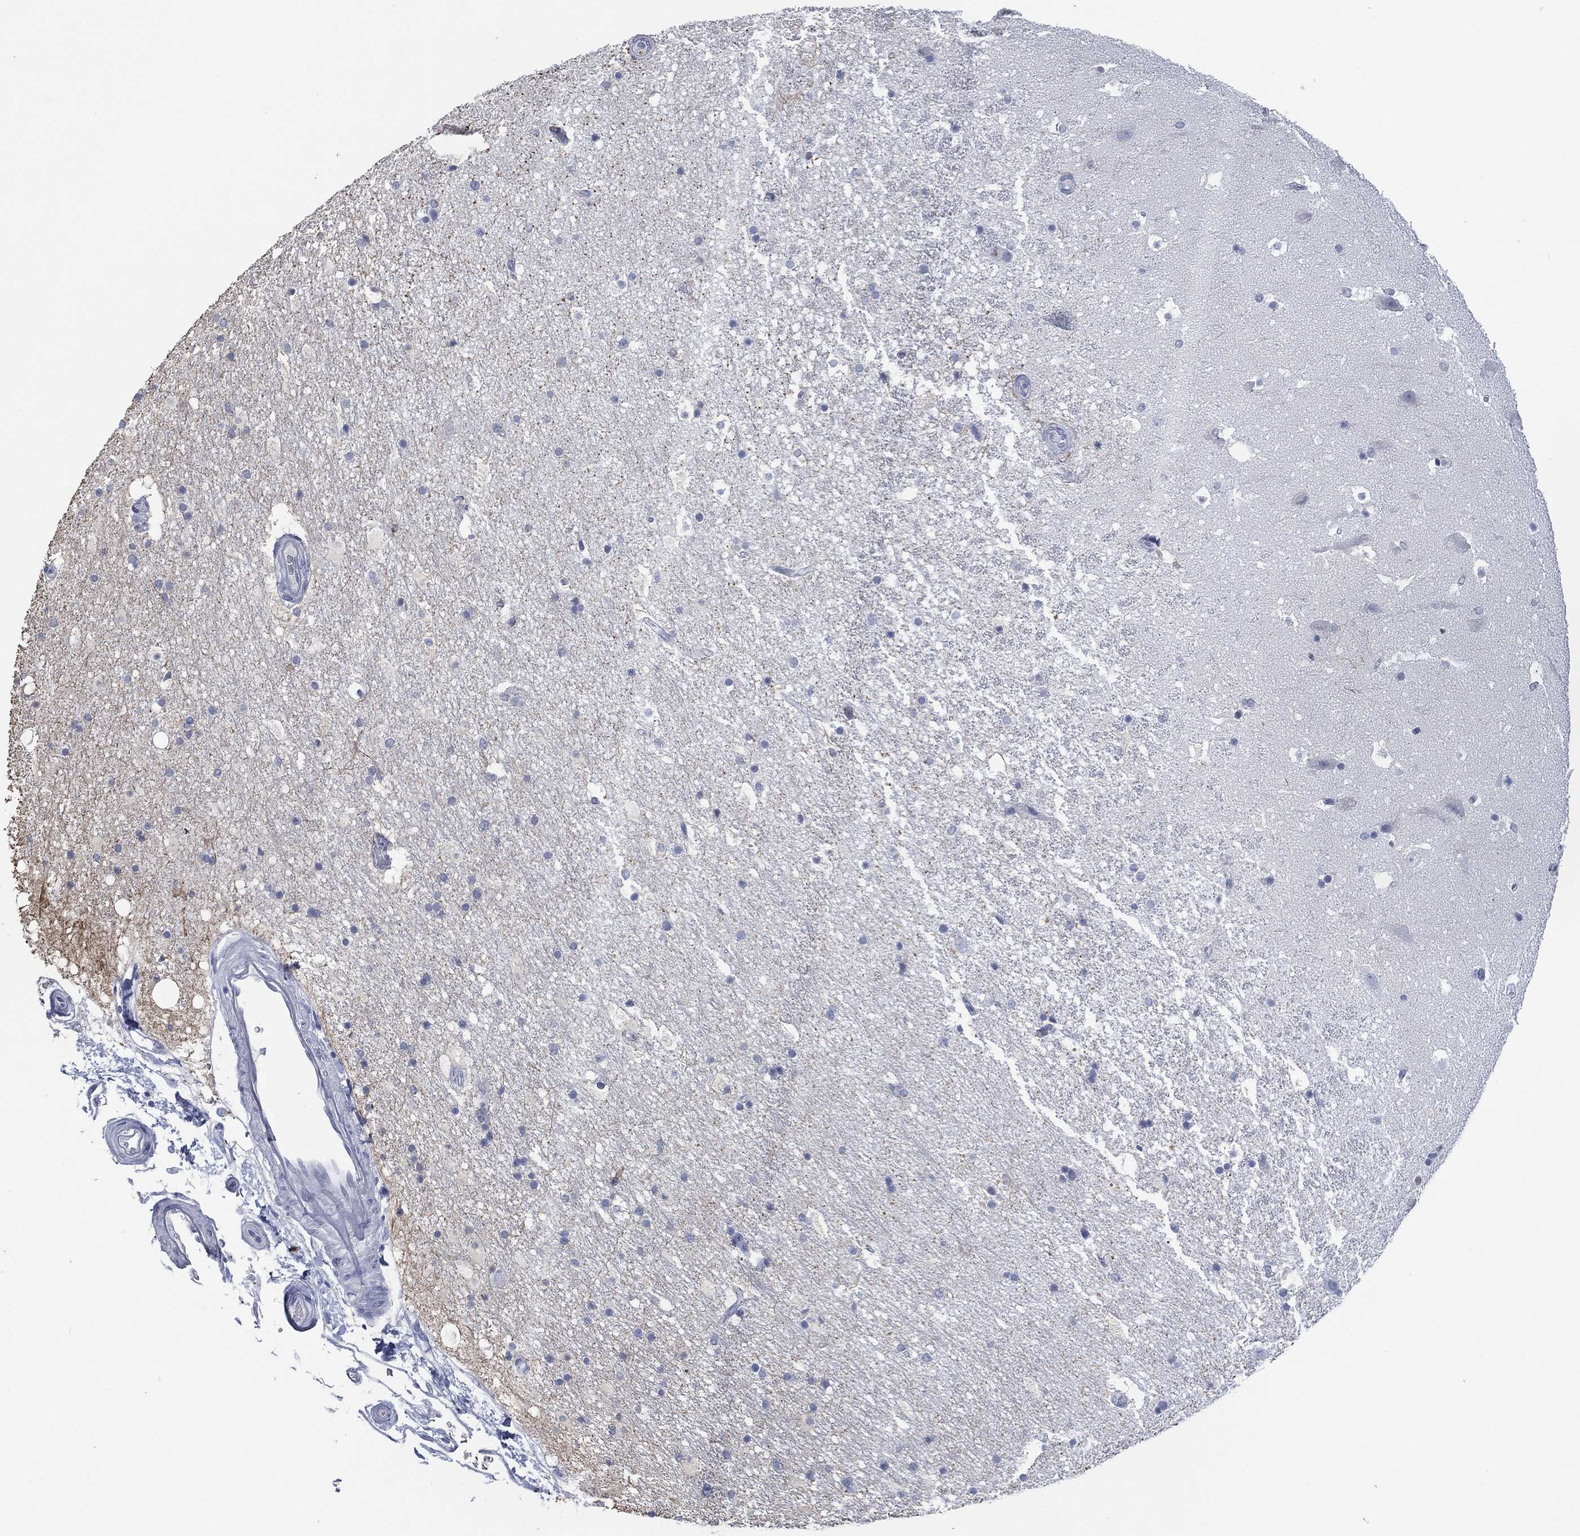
{"staining": {"intensity": "negative", "quantity": "none", "location": "none"}, "tissue": "hippocampus", "cell_type": "Glial cells", "image_type": "normal", "snomed": [{"axis": "morphology", "description": "Normal tissue, NOS"}, {"axis": "topography", "description": "Hippocampus"}], "caption": "Immunohistochemistry (IHC) histopathology image of unremarkable hippocampus stained for a protein (brown), which reveals no staining in glial cells.", "gene": "CEACAM8", "patient": {"sex": "male", "age": 51}}